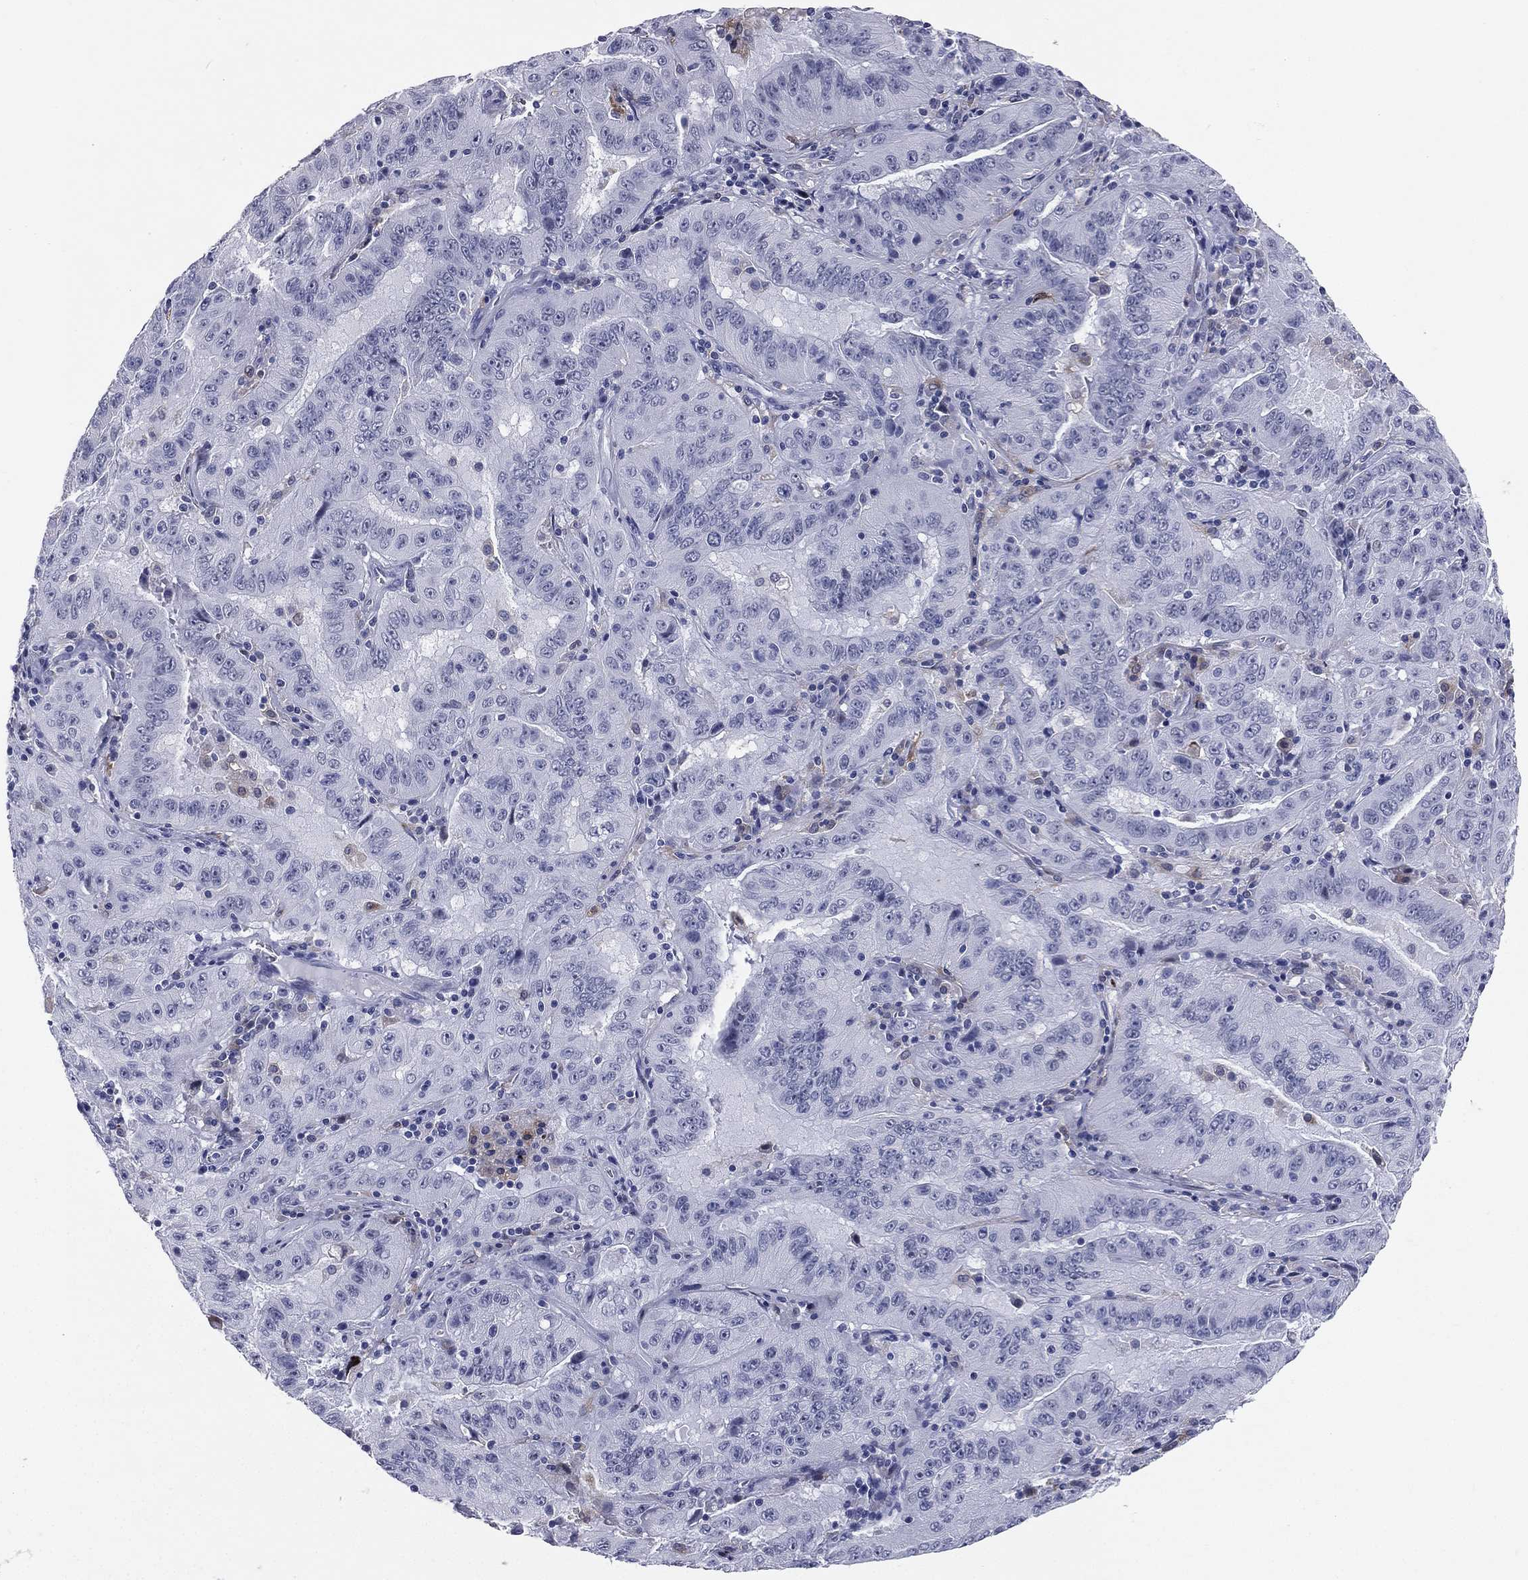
{"staining": {"intensity": "negative", "quantity": "none", "location": "none"}, "tissue": "pancreatic cancer", "cell_type": "Tumor cells", "image_type": "cancer", "snomed": [{"axis": "morphology", "description": "Adenocarcinoma, NOS"}, {"axis": "topography", "description": "Pancreas"}], "caption": "This photomicrograph is of pancreatic adenocarcinoma stained with immunohistochemistry to label a protein in brown with the nuclei are counter-stained blue. There is no positivity in tumor cells.", "gene": "HLA-DOA", "patient": {"sex": "male", "age": 63}}